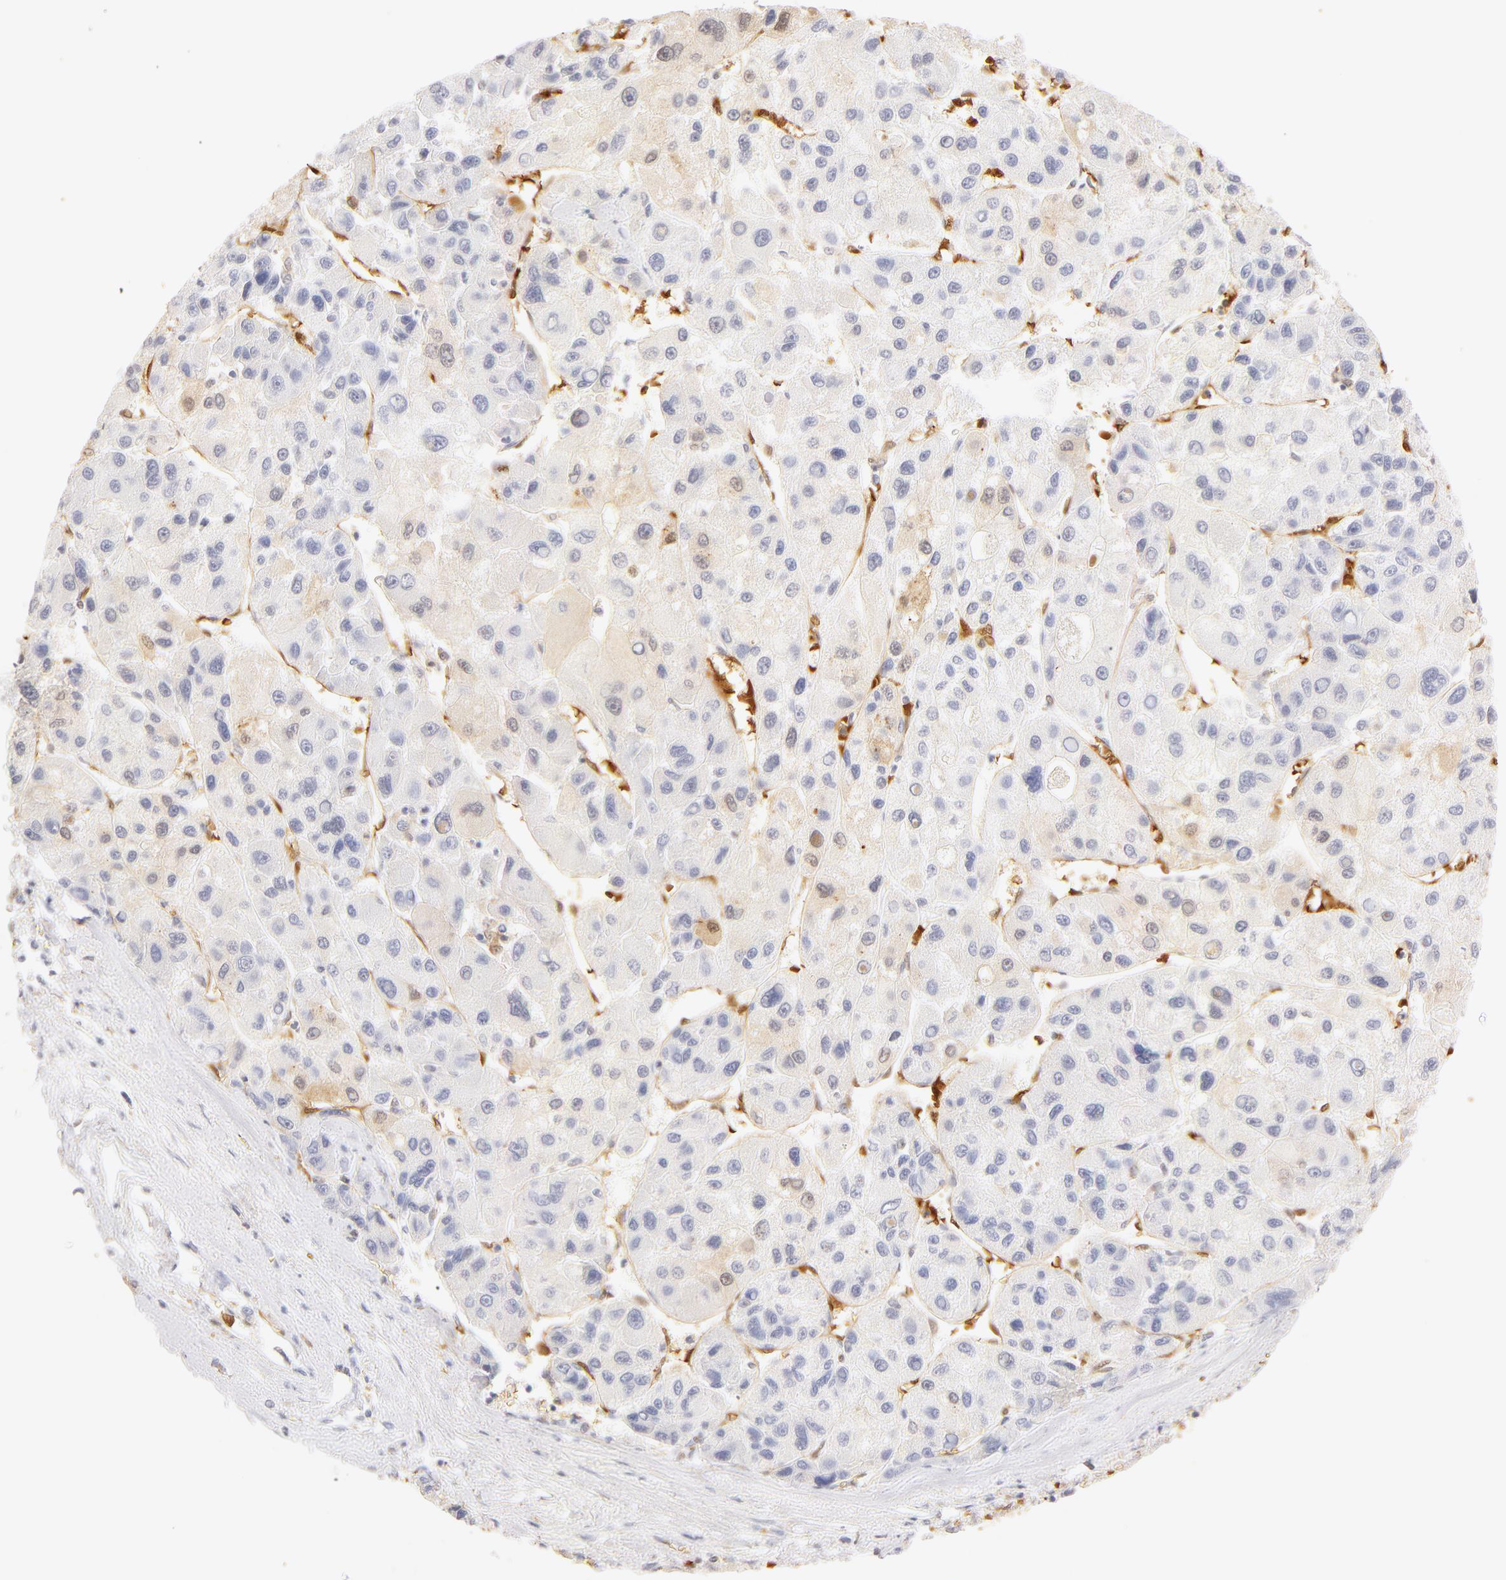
{"staining": {"intensity": "negative", "quantity": "none", "location": "none"}, "tissue": "liver cancer", "cell_type": "Tumor cells", "image_type": "cancer", "snomed": [{"axis": "morphology", "description": "Carcinoma, Hepatocellular, NOS"}, {"axis": "topography", "description": "Liver"}], "caption": "Tumor cells are negative for brown protein staining in liver cancer (hepatocellular carcinoma).", "gene": "CA2", "patient": {"sex": "male", "age": 64}}